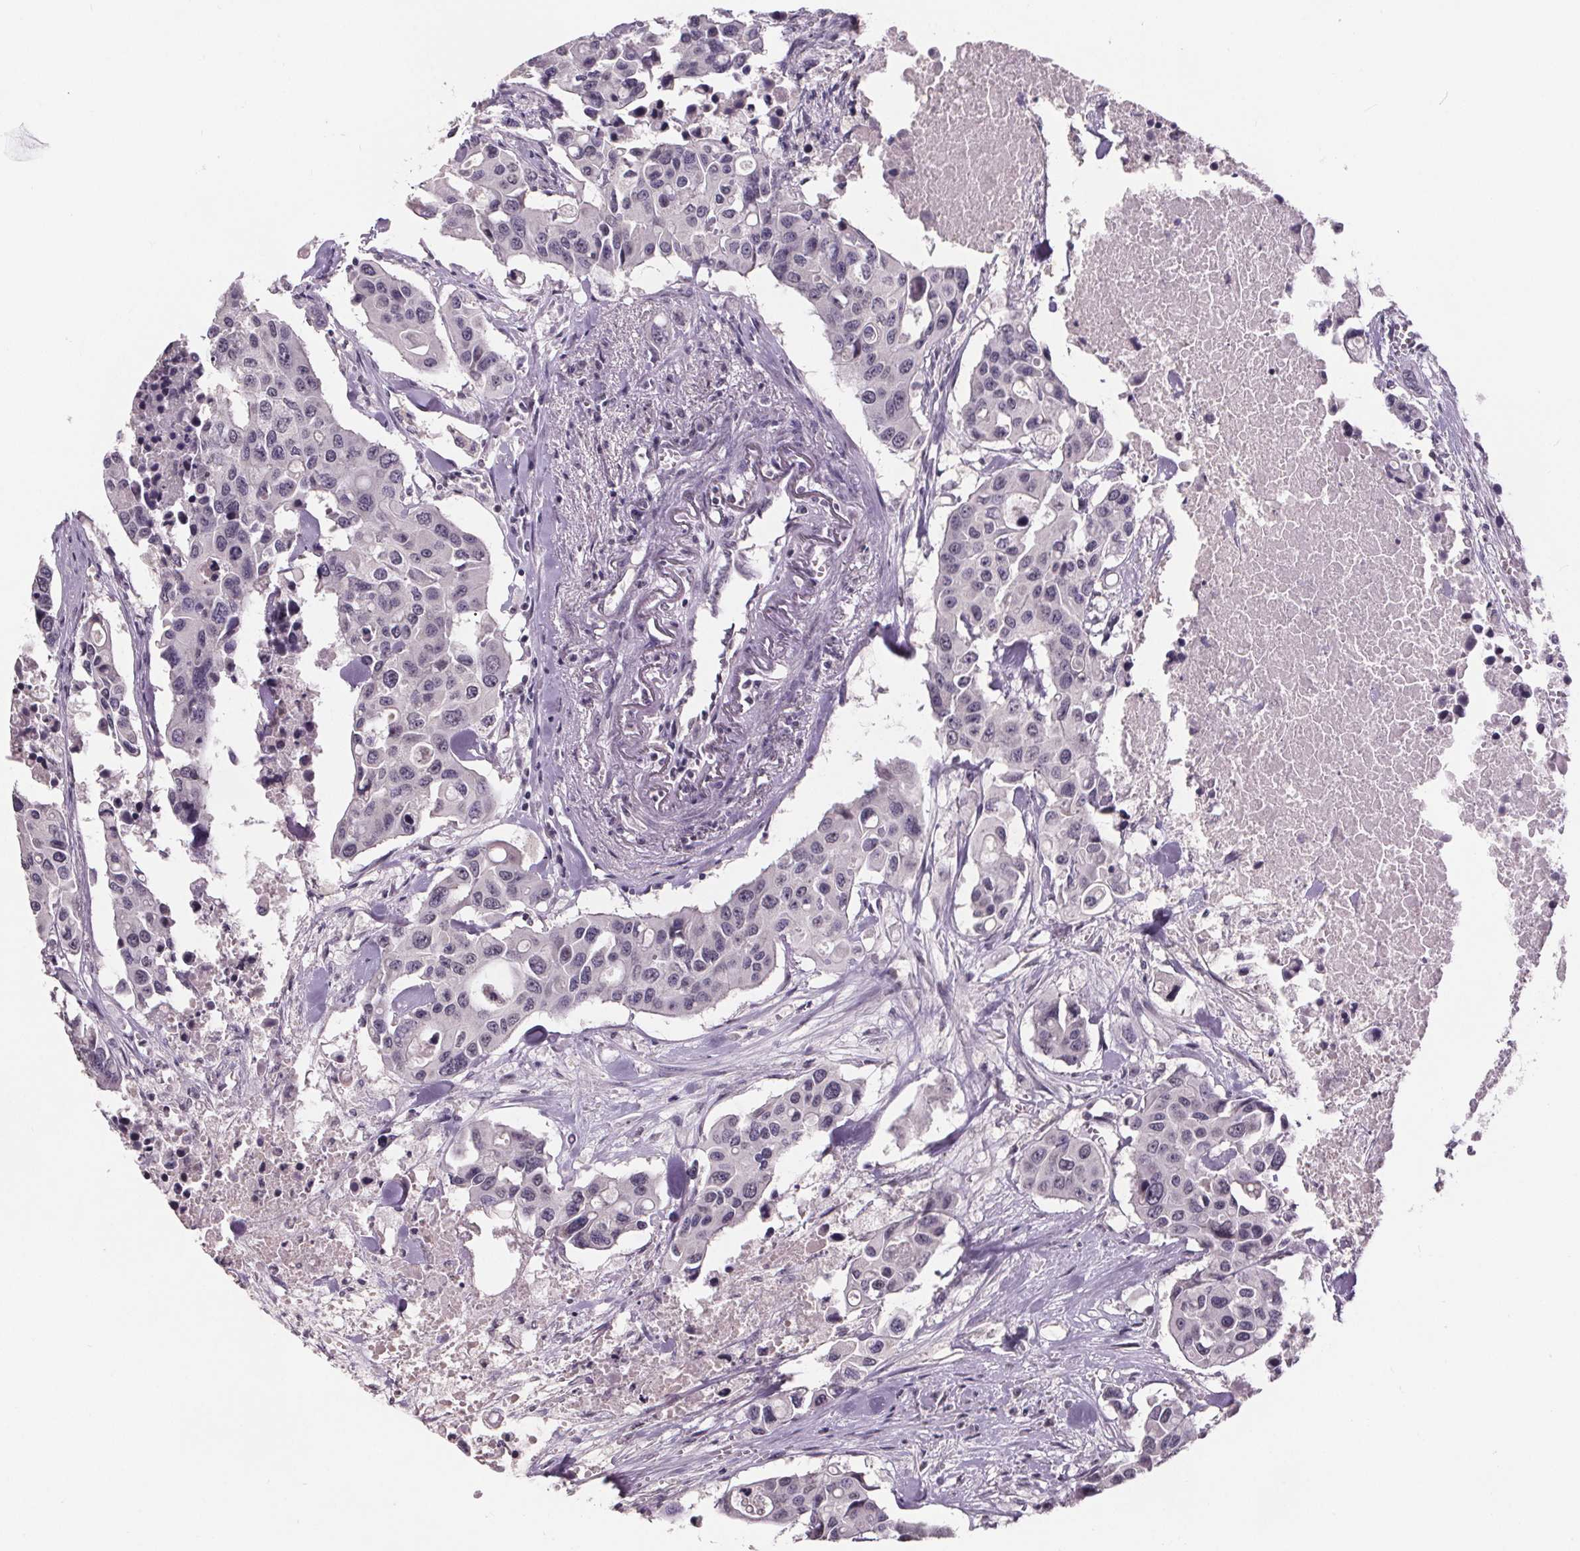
{"staining": {"intensity": "negative", "quantity": "none", "location": "none"}, "tissue": "colorectal cancer", "cell_type": "Tumor cells", "image_type": "cancer", "snomed": [{"axis": "morphology", "description": "Adenocarcinoma, NOS"}, {"axis": "topography", "description": "Colon"}], "caption": "An immunohistochemistry image of colorectal cancer (adenocarcinoma) is shown. There is no staining in tumor cells of colorectal cancer (adenocarcinoma).", "gene": "NKX6-1", "patient": {"sex": "male", "age": 77}}